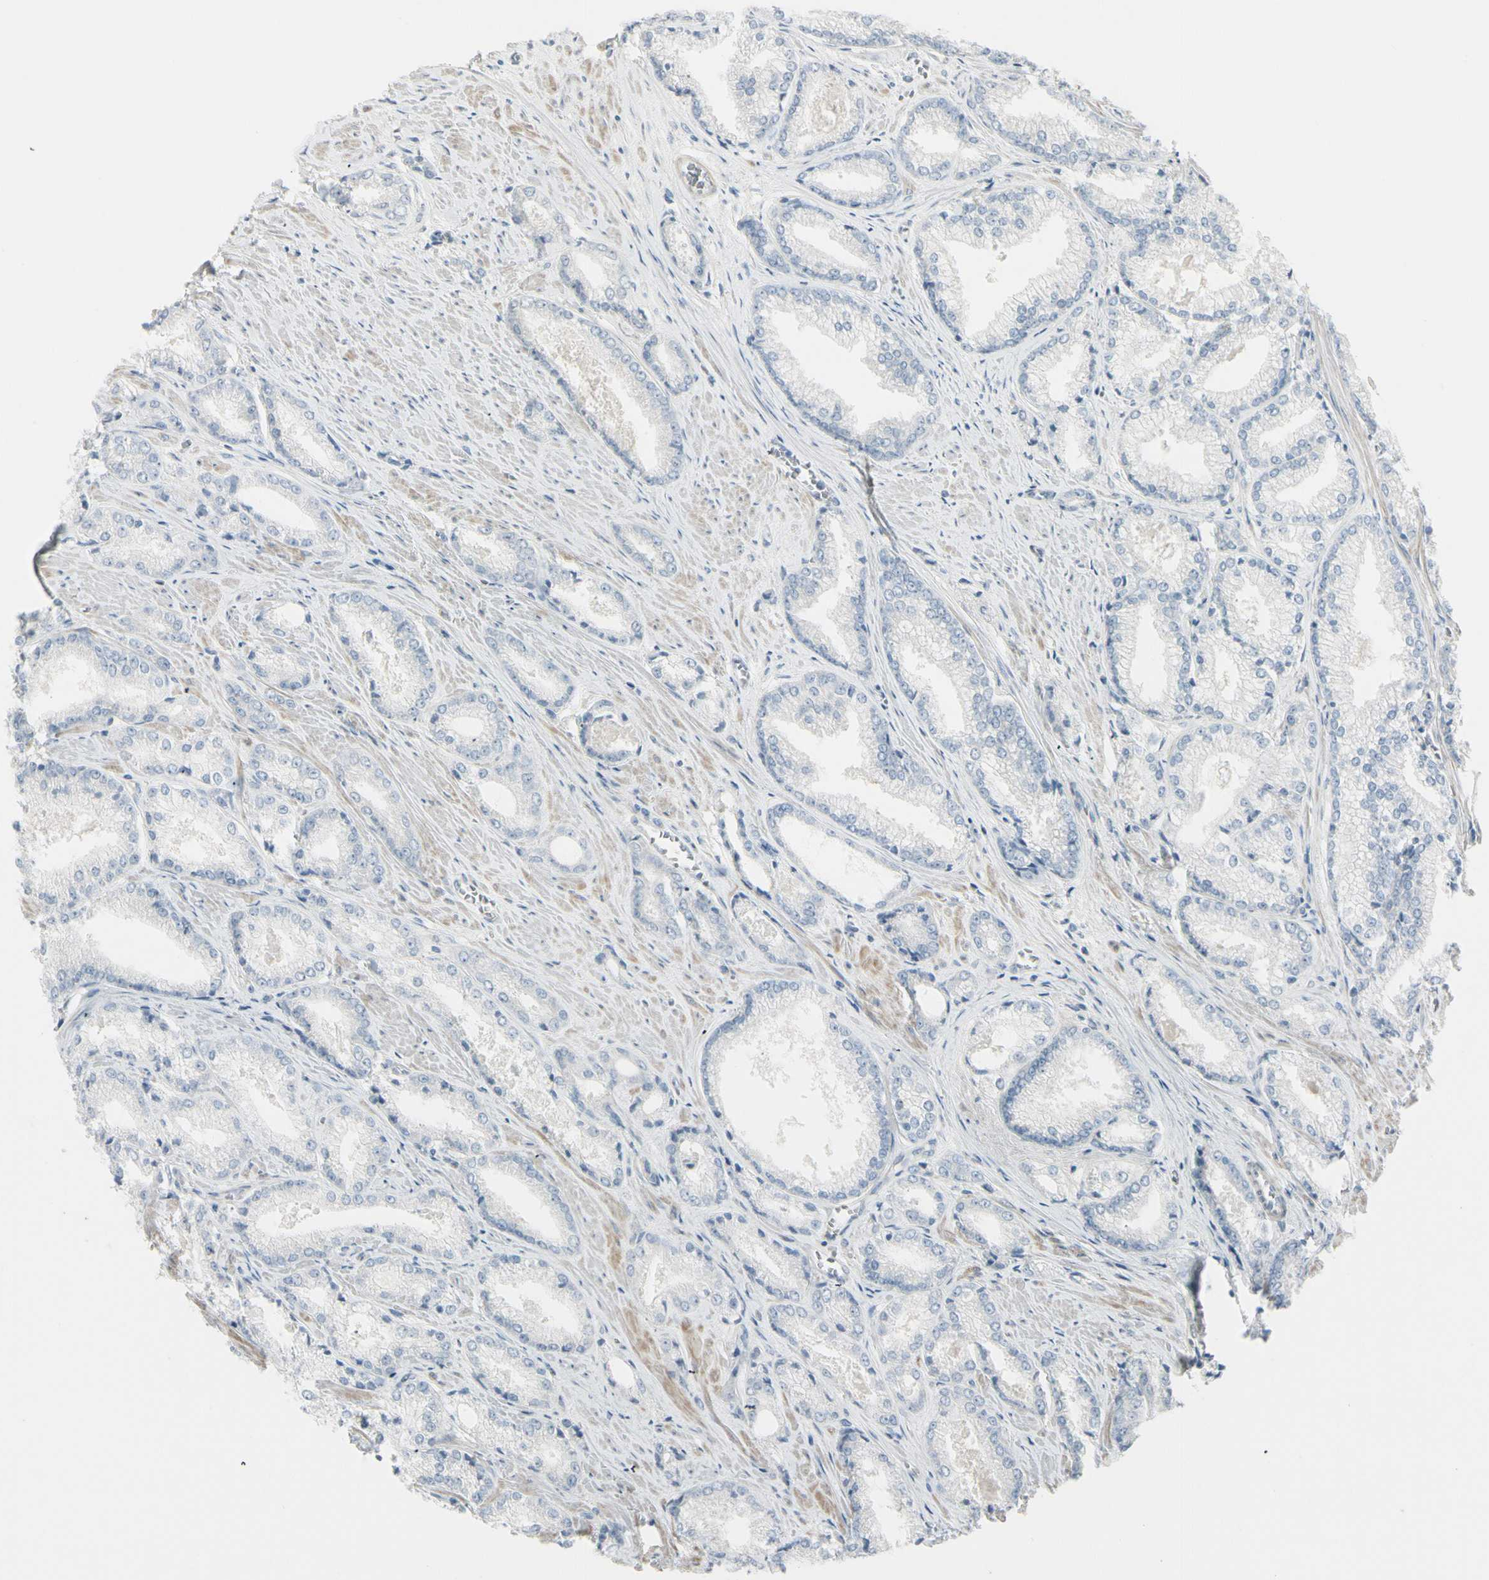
{"staining": {"intensity": "negative", "quantity": "none", "location": "none"}, "tissue": "prostate cancer", "cell_type": "Tumor cells", "image_type": "cancer", "snomed": [{"axis": "morphology", "description": "Adenocarcinoma, Low grade"}, {"axis": "topography", "description": "Prostate"}], "caption": "This is an immunohistochemistry photomicrograph of human prostate low-grade adenocarcinoma. There is no expression in tumor cells.", "gene": "CYP2E1", "patient": {"sex": "male", "age": 64}}